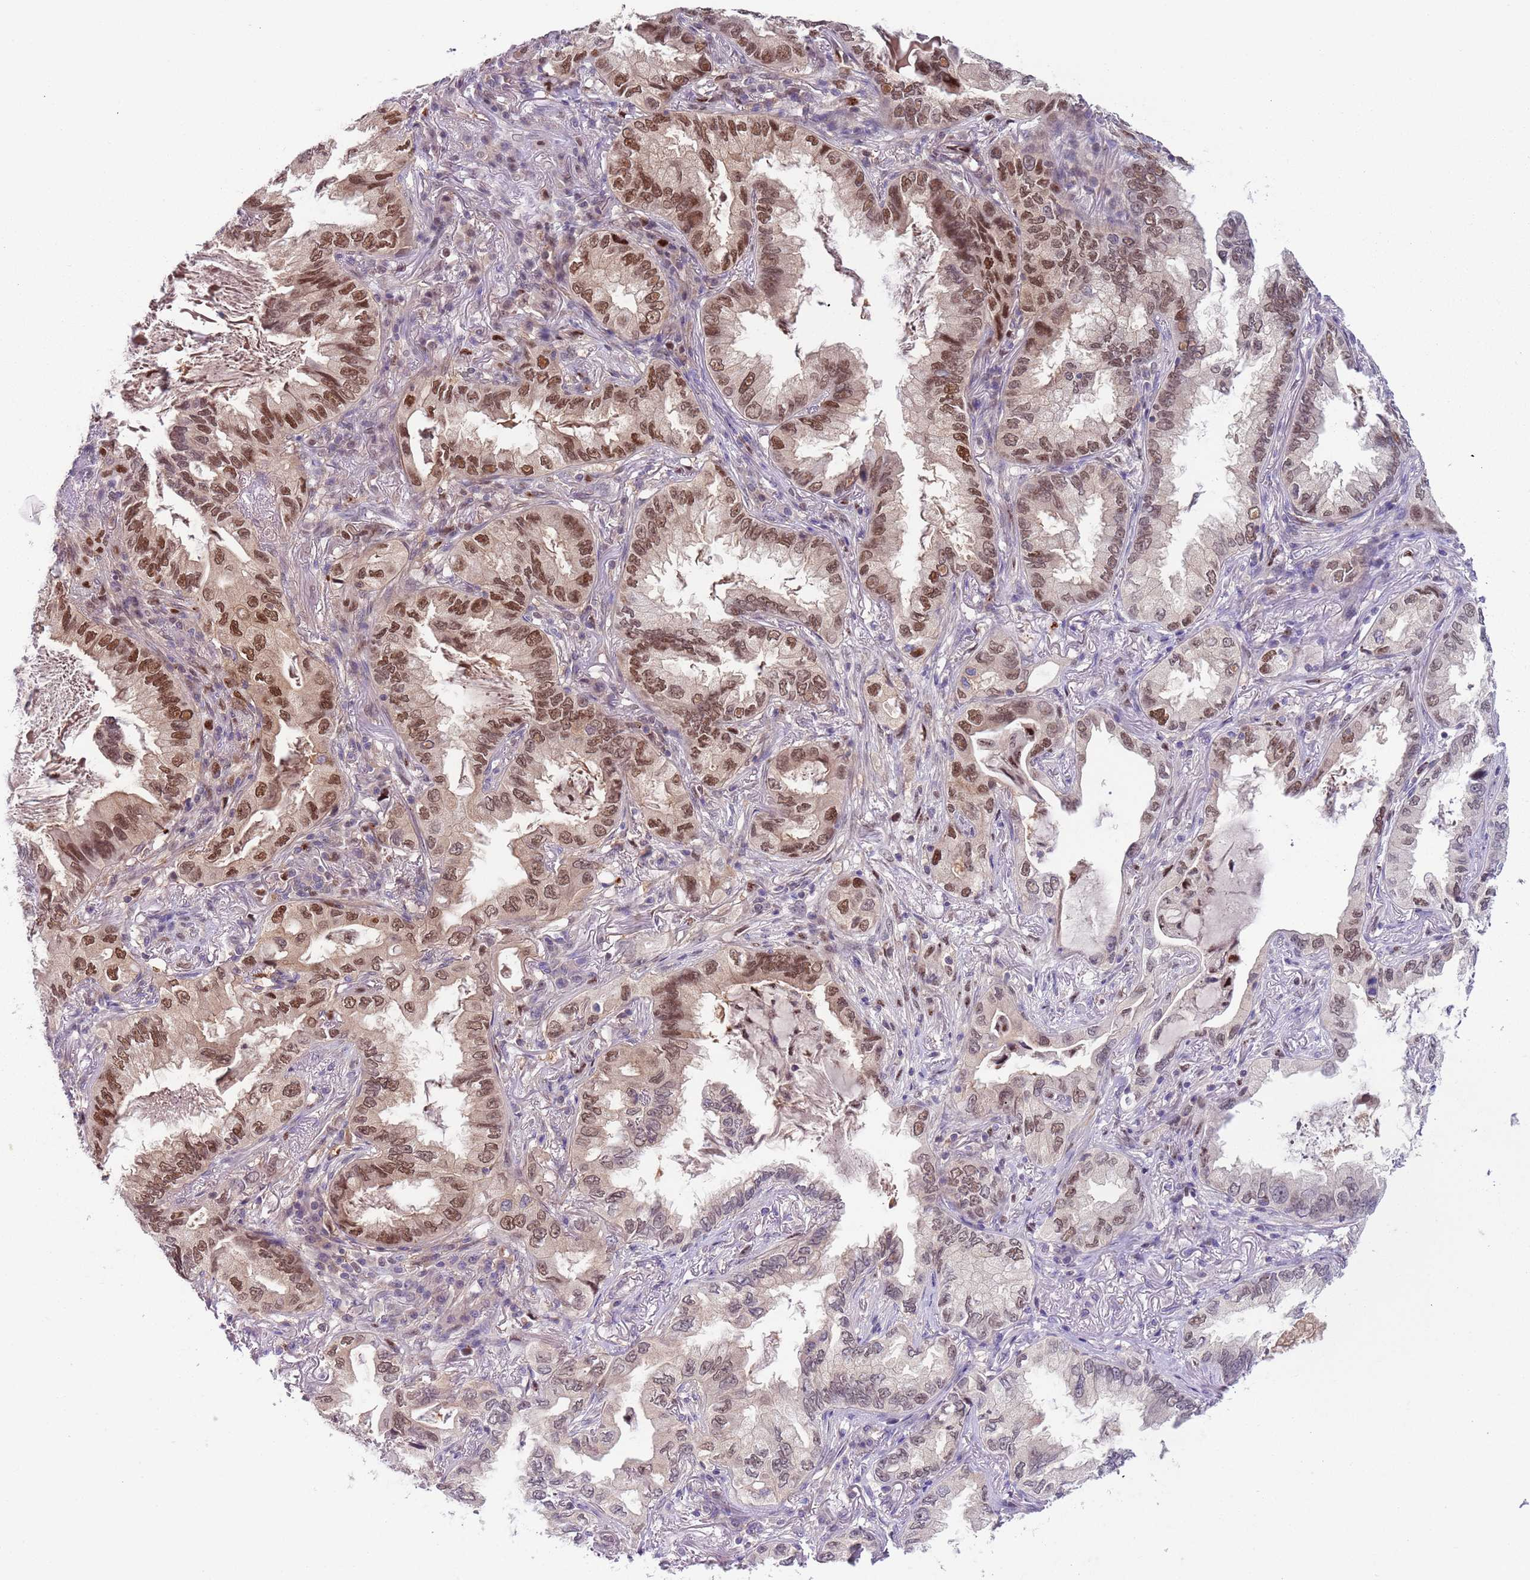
{"staining": {"intensity": "strong", "quantity": "25%-75%", "location": "nuclear"}, "tissue": "lung cancer", "cell_type": "Tumor cells", "image_type": "cancer", "snomed": [{"axis": "morphology", "description": "Adenocarcinoma, NOS"}, {"axis": "topography", "description": "Lung"}], "caption": "Immunohistochemical staining of human lung cancer shows high levels of strong nuclear protein positivity in approximately 25%-75% of tumor cells.", "gene": "RMND5B", "patient": {"sex": "female", "age": 69}}